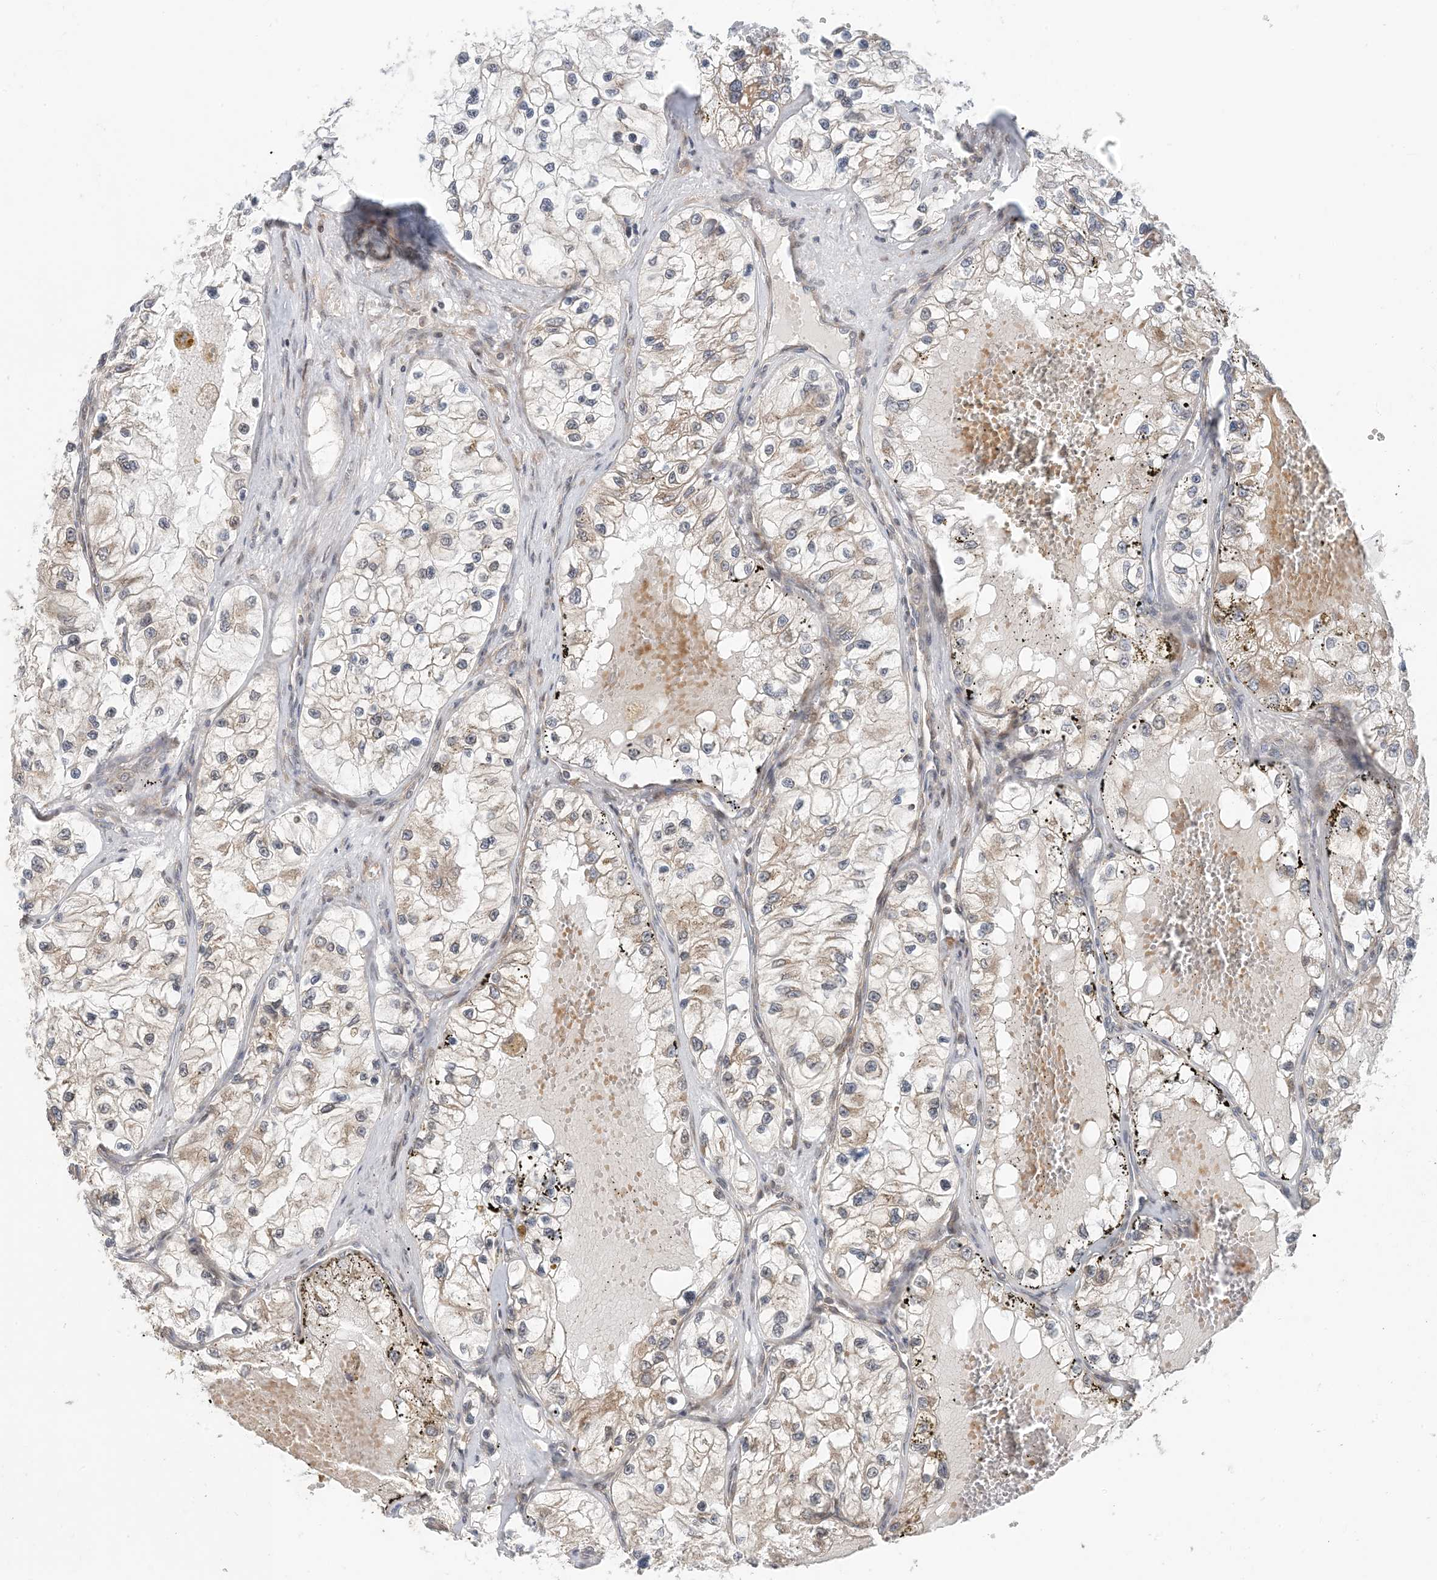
{"staining": {"intensity": "weak", "quantity": ">75%", "location": "cytoplasmic/membranous"}, "tissue": "renal cancer", "cell_type": "Tumor cells", "image_type": "cancer", "snomed": [{"axis": "morphology", "description": "Adenocarcinoma, NOS"}, {"axis": "topography", "description": "Kidney"}], "caption": "The micrograph reveals staining of renal cancer (adenocarcinoma), revealing weak cytoplasmic/membranous protein expression (brown color) within tumor cells.", "gene": "ATP13A2", "patient": {"sex": "female", "age": 57}}